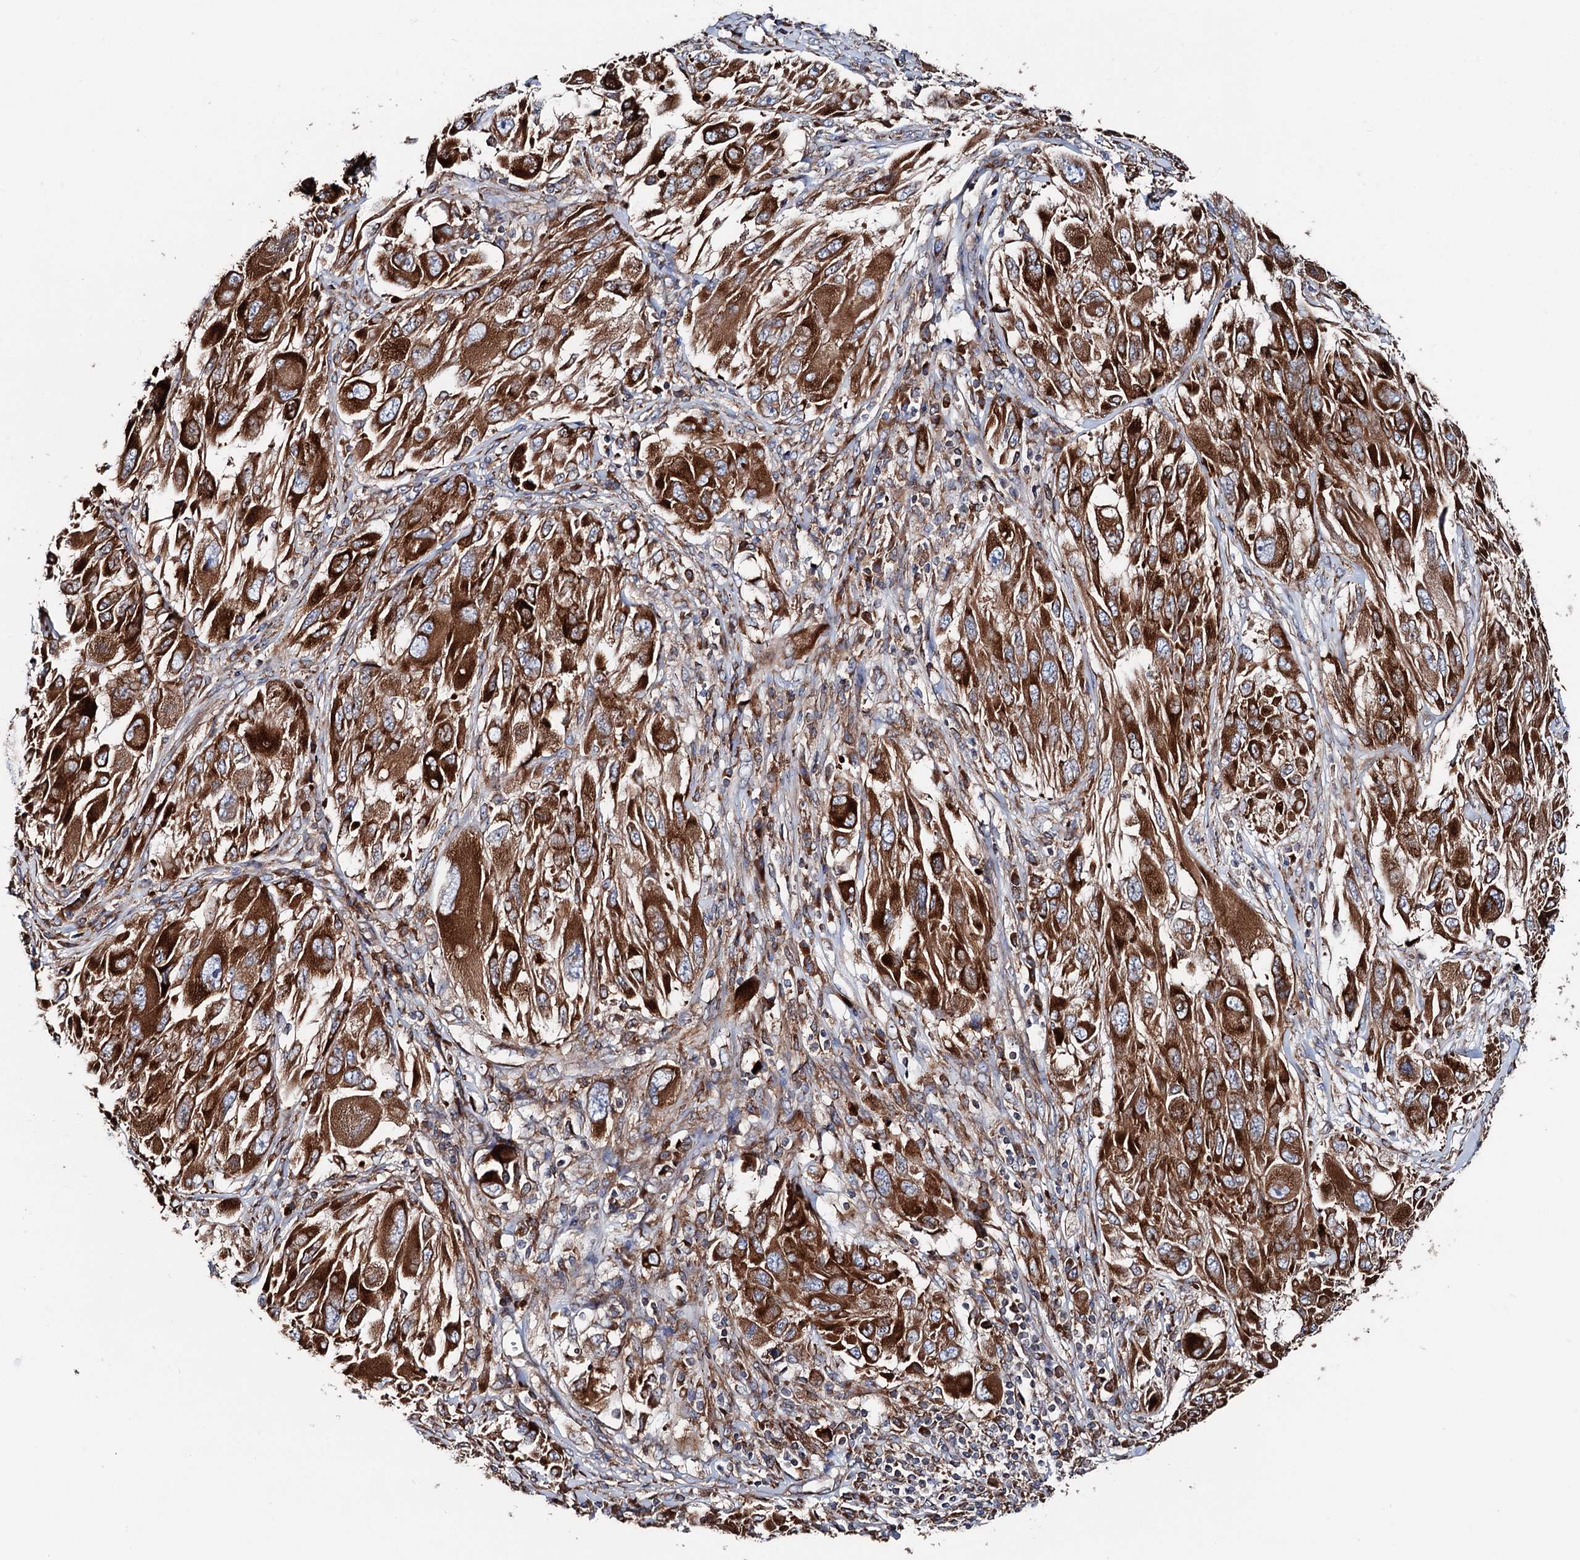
{"staining": {"intensity": "strong", "quantity": ">75%", "location": "cytoplasmic/membranous"}, "tissue": "melanoma", "cell_type": "Tumor cells", "image_type": "cancer", "snomed": [{"axis": "morphology", "description": "Malignant melanoma, NOS"}, {"axis": "topography", "description": "Skin"}], "caption": "Melanoma was stained to show a protein in brown. There is high levels of strong cytoplasmic/membranous positivity in about >75% of tumor cells.", "gene": "ERP29", "patient": {"sex": "female", "age": 91}}